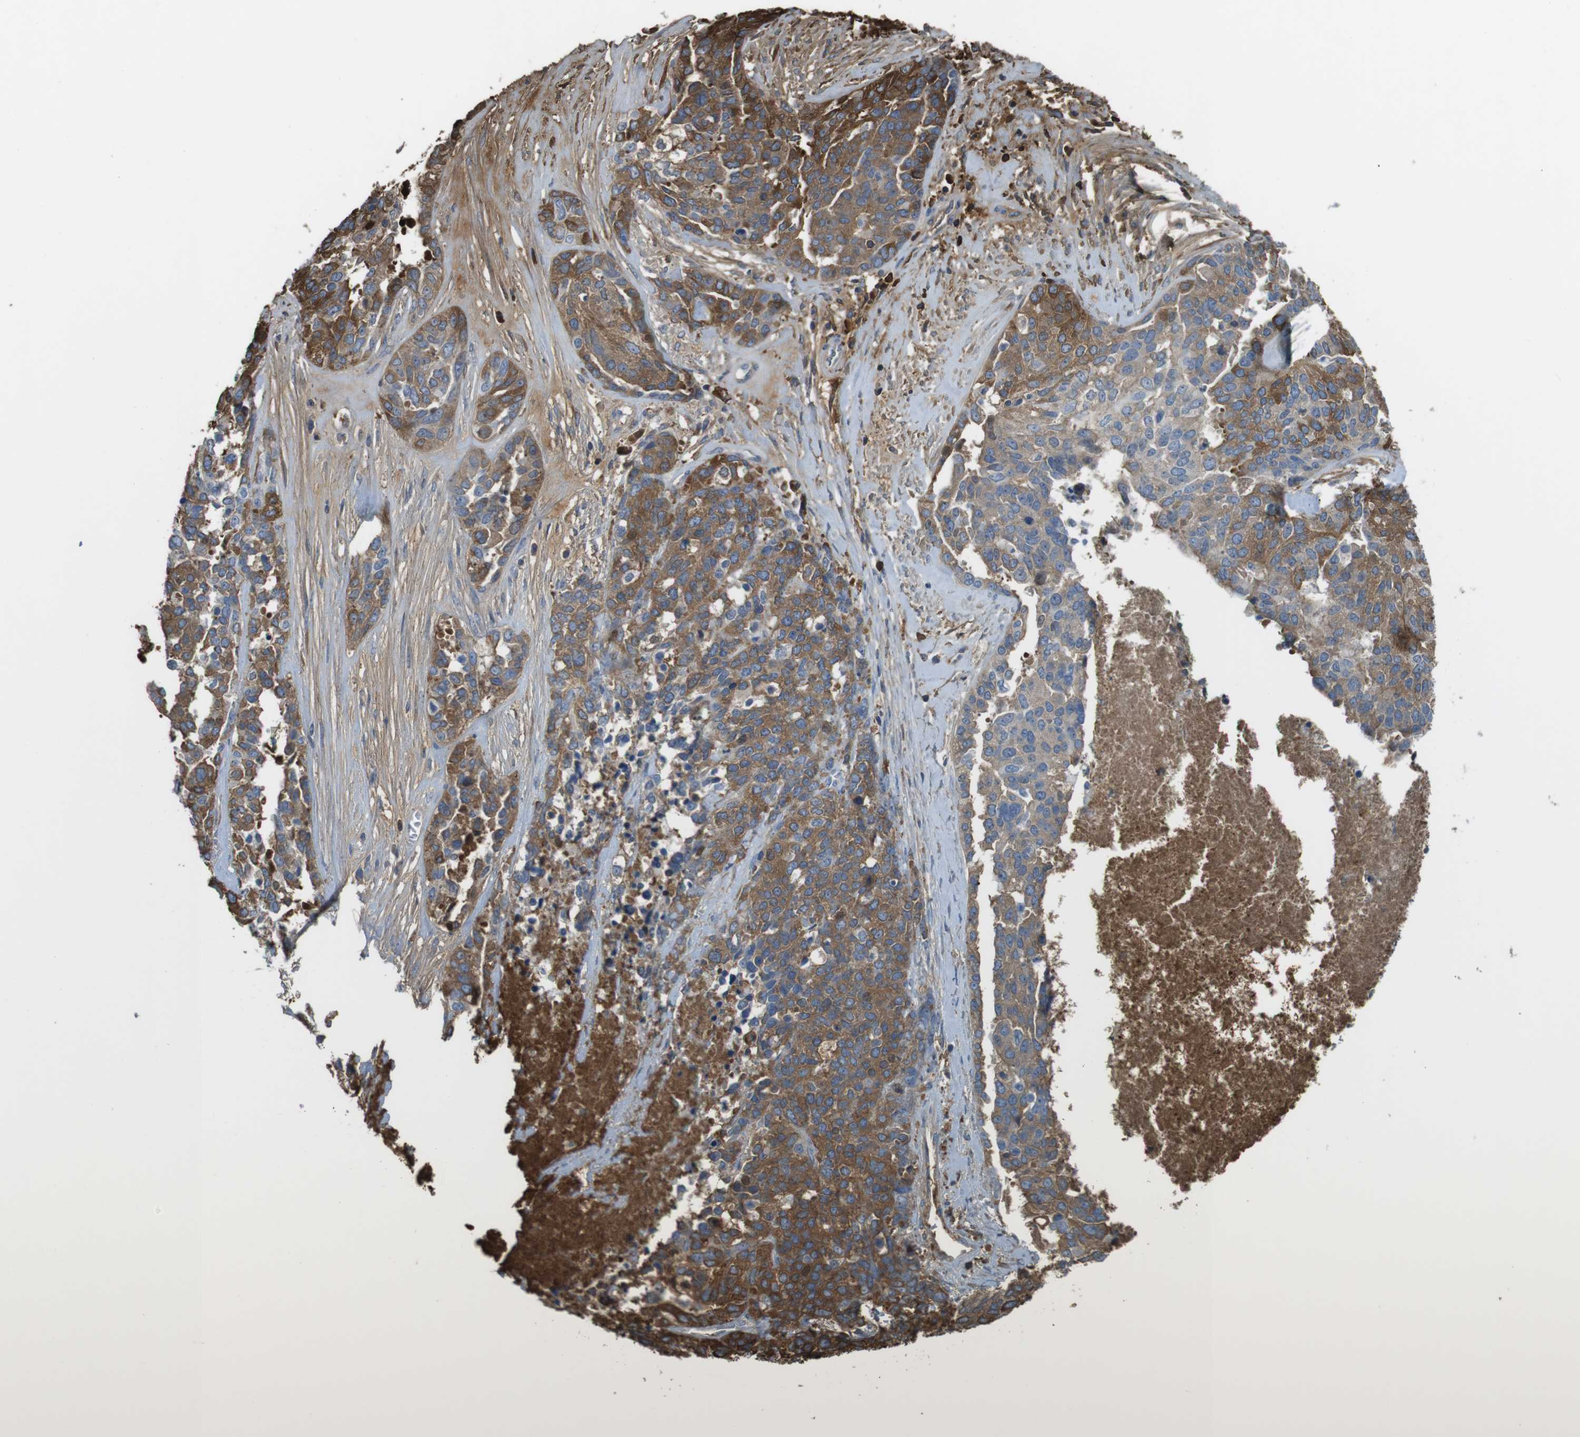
{"staining": {"intensity": "moderate", "quantity": ">75%", "location": "cytoplasmic/membranous"}, "tissue": "ovarian cancer", "cell_type": "Tumor cells", "image_type": "cancer", "snomed": [{"axis": "morphology", "description": "Cystadenocarcinoma, serous, NOS"}, {"axis": "topography", "description": "Ovary"}], "caption": "This image shows serous cystadenocarcinoma (ovarian) stained with IHC to label a protein in brown. The cytoplasmic/membranous of tumor cells show moderate positivity for the protein. Nuclei are counter-stained blue.", "gene": "LTBP4", "patient": {"sex": "female", "age": 44}}